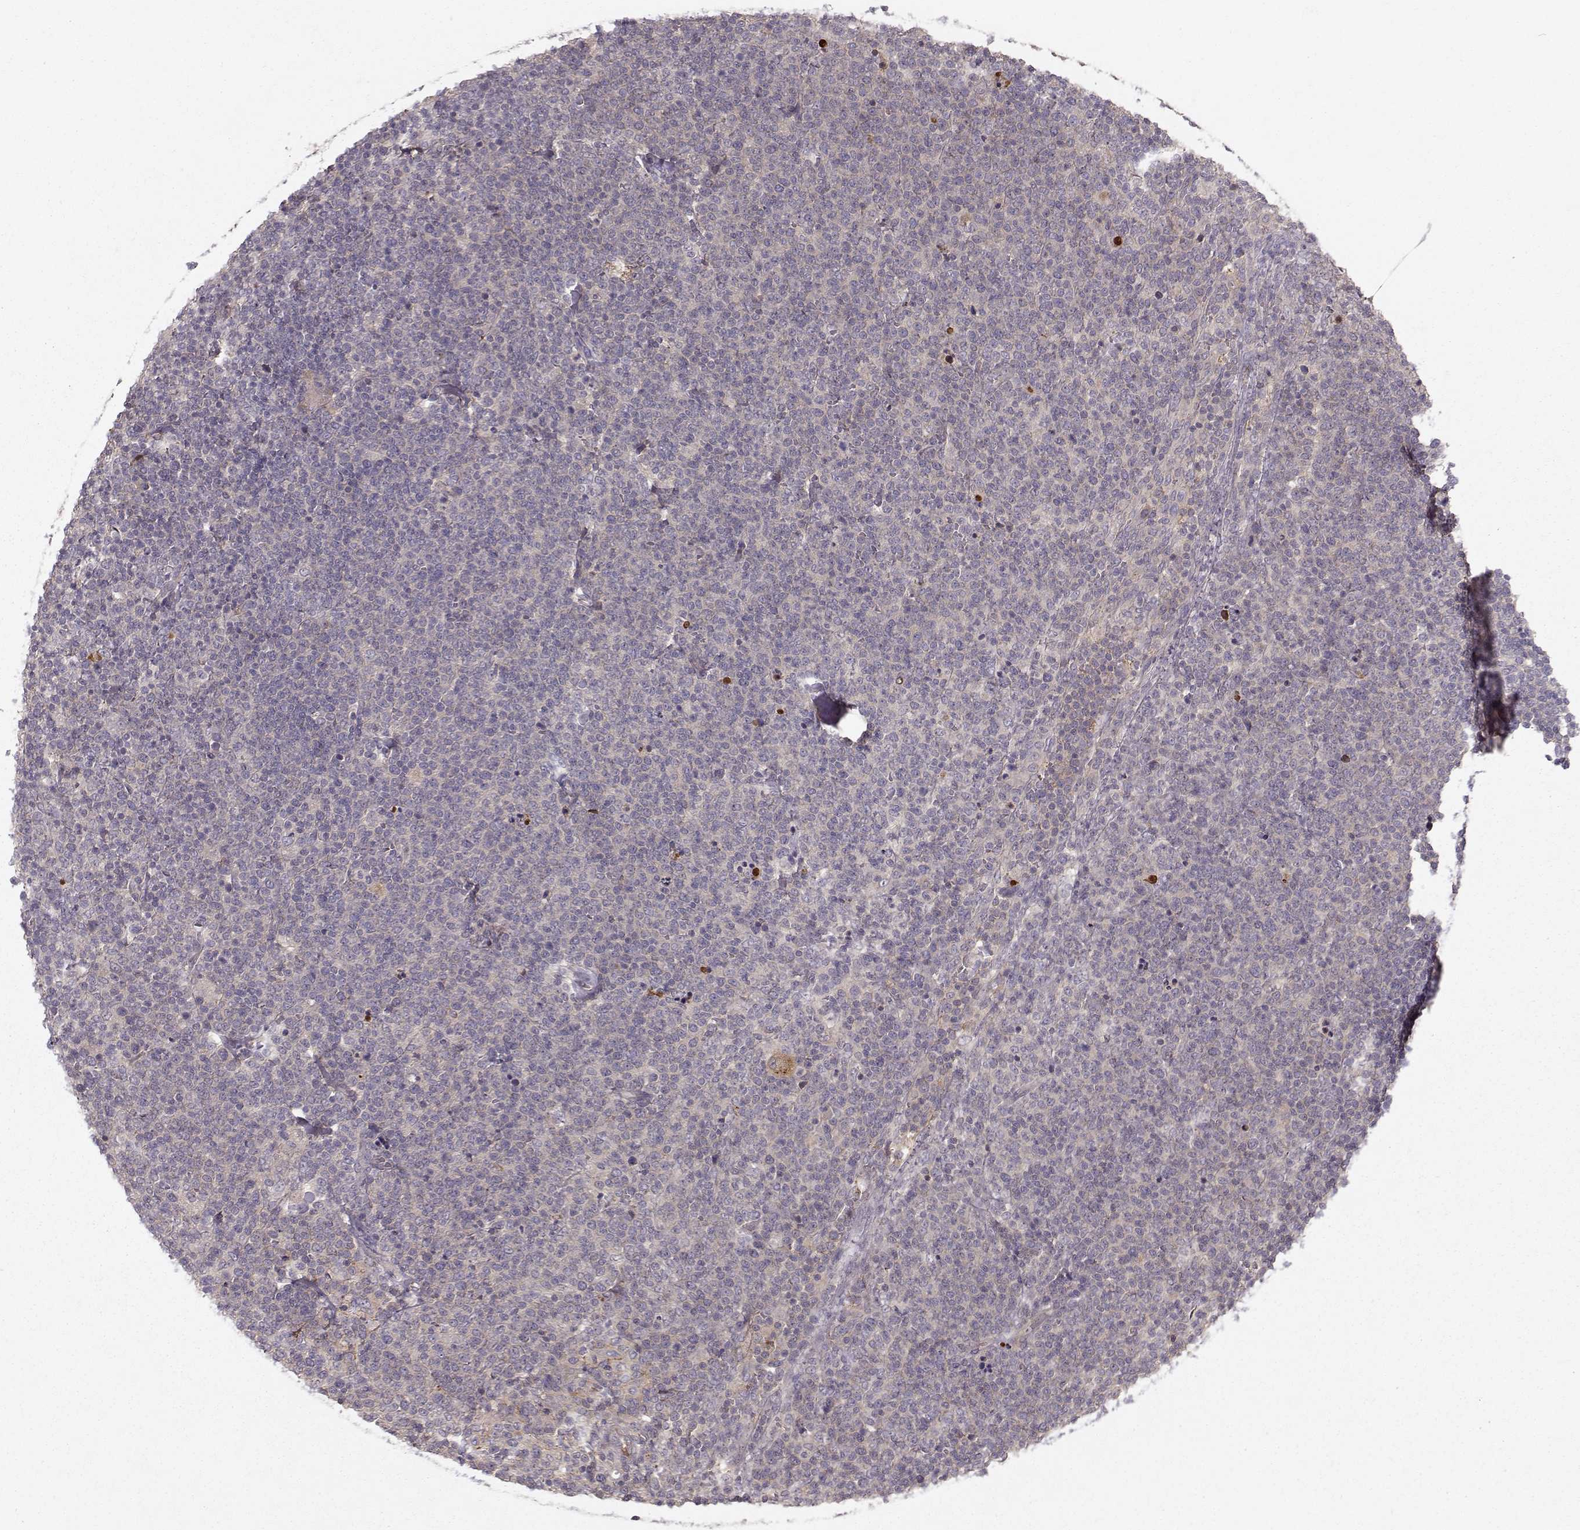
{"staining": {"intensity": "negative", "quantity": "none", "location": "none"}, "tissue": "lymphoma", "cell_type": "Tumor cells", "image_type": "cancer", "snomed": [{"axis": "morphology", "description": "Malignant lymphoma, non-Hodgkin's type, High grade"}, {"axis": "topography", "description": "Lymph node"}], "caption": "Tumor cells are negative for protein expression in human high-grade malignant lymphoma, non-Hodgkin's type.", "gene": "WNT6", "patient": {"sex": "male", "age": 61}}